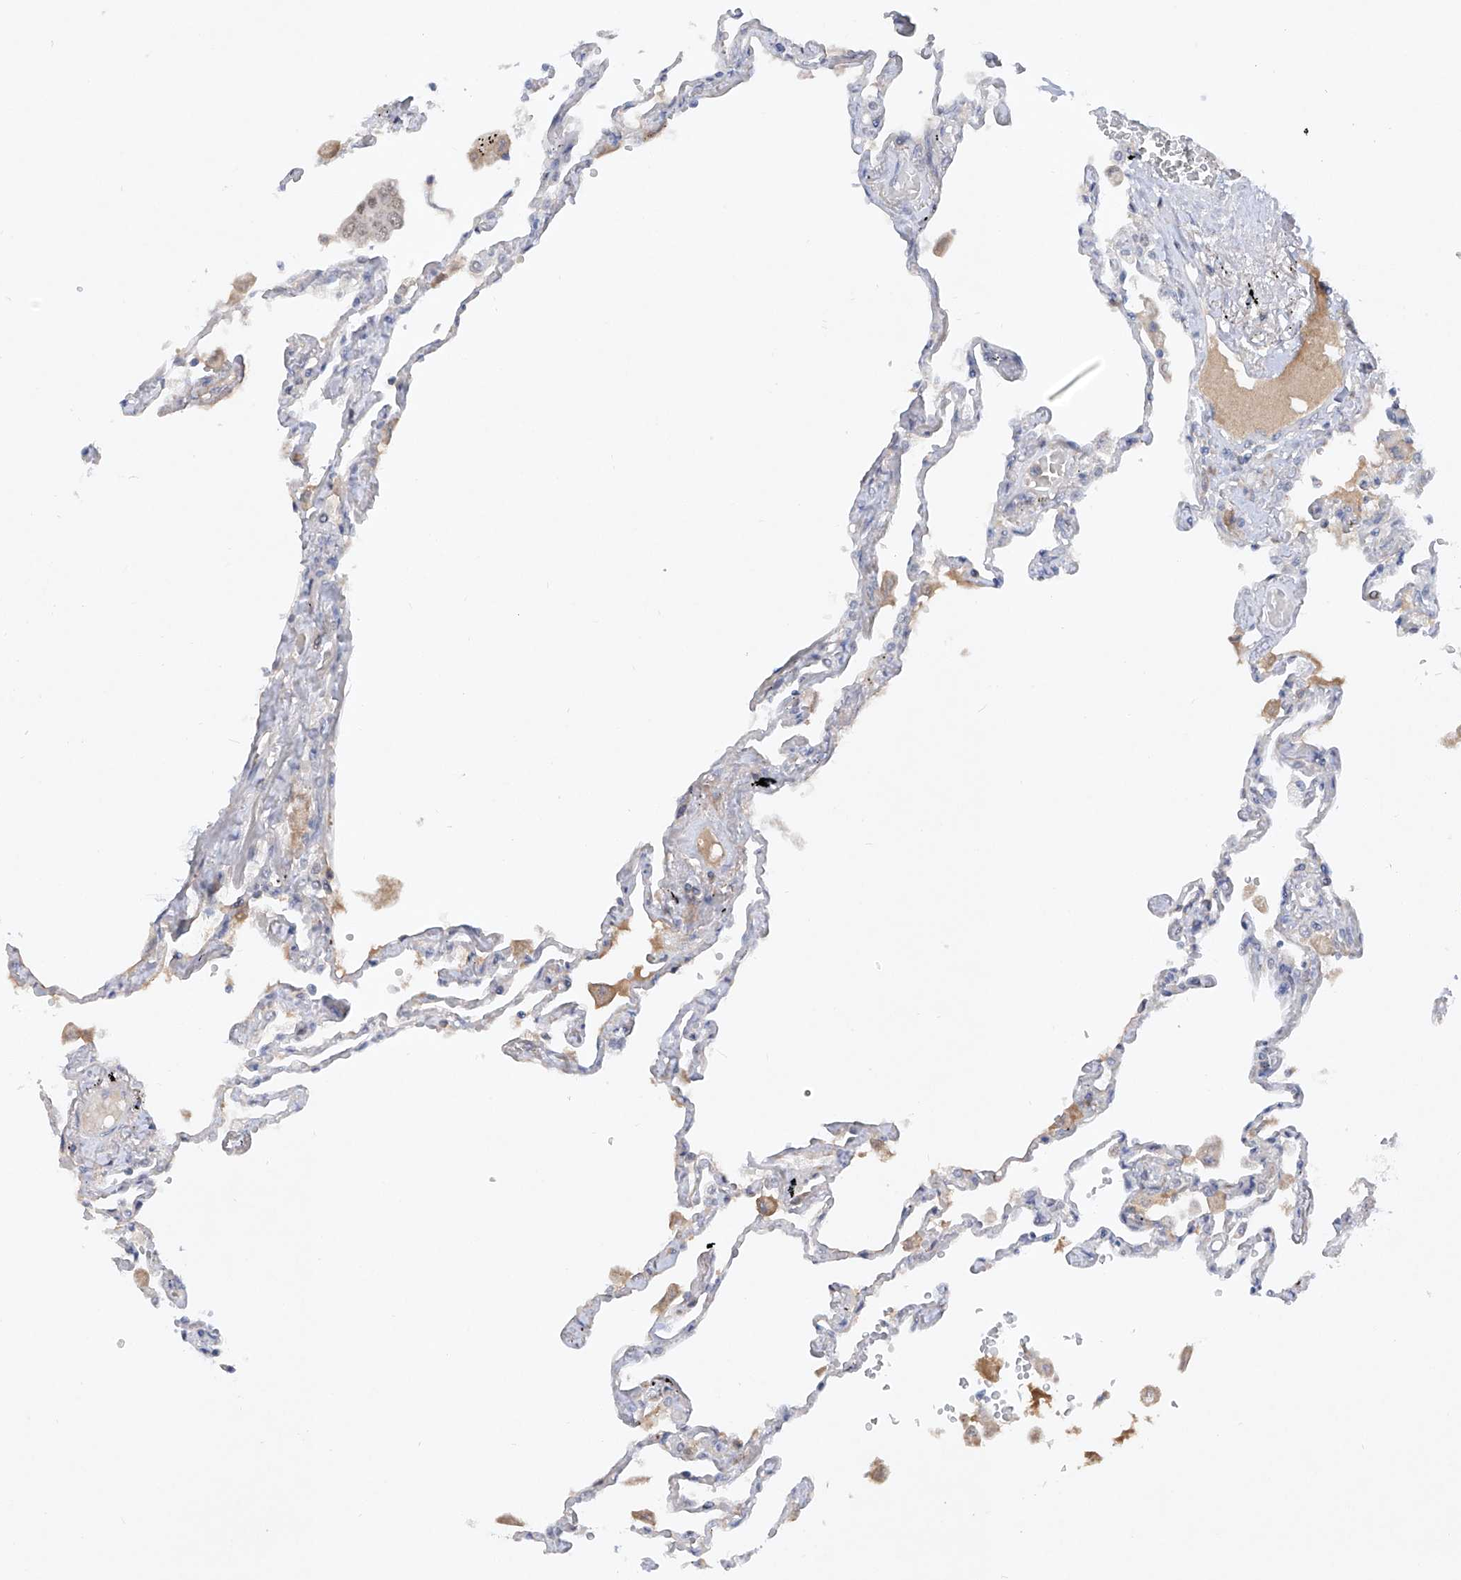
{"staining": {"intensity": "negative", "quantity": "none", "location": "none"}, "tissue": "lung", "cell_type": "Alveolar cells", "image_type": "normal", "snomed": [{"axis": "morphology", "description": "Normal tissue, NOS"}, {"axis": "topography", "description": "Lung"}], "caption": "The histopathology image shows no staining of alveolar cells in unremarkable lung.", "gene": "FAM135A", "patient": {"sex": "female", "age": 67}}